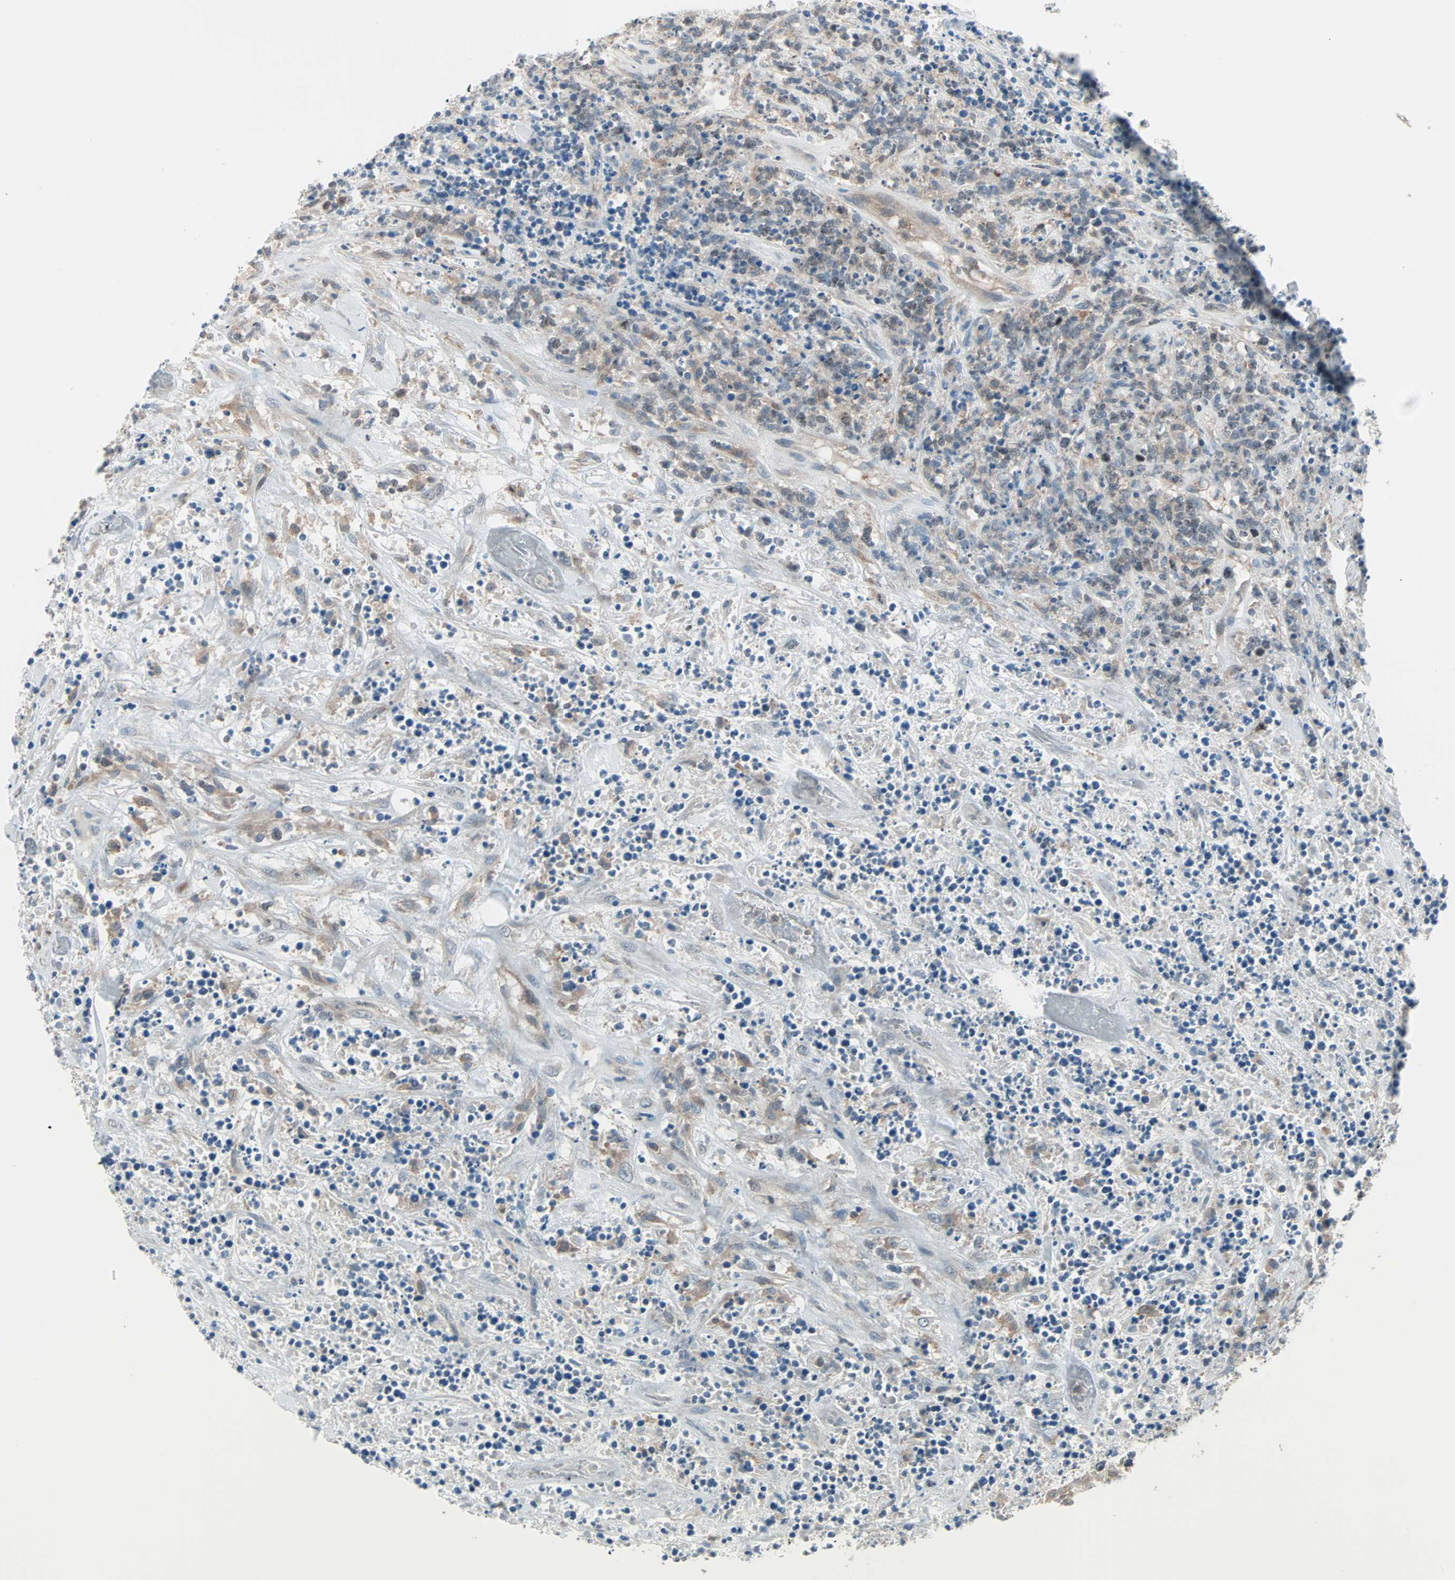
{"staining": {"intensity": "weak", "quantity": "25%-75%", "location": "cytoplasmic/membranous"}, "tissue": "lymphoma", "cell_type": "Tumor cells", "image_type": "cancer", "snomed": [{"axis": "morphology", "description": "Malignant lymphoma, non-Hodgkin's type, High grade"}, {"axis": "topography", "description": "Soft tissue"}], "caption": "Tumor cells display low levels of weak cytoplasmic/membranous expression in about 25%-75% of cells in high-grade malignant lymphoma, non-Hodgkin's type.", "gene": "SMIM8", "patient": {"sex": "male", "age": 18}}